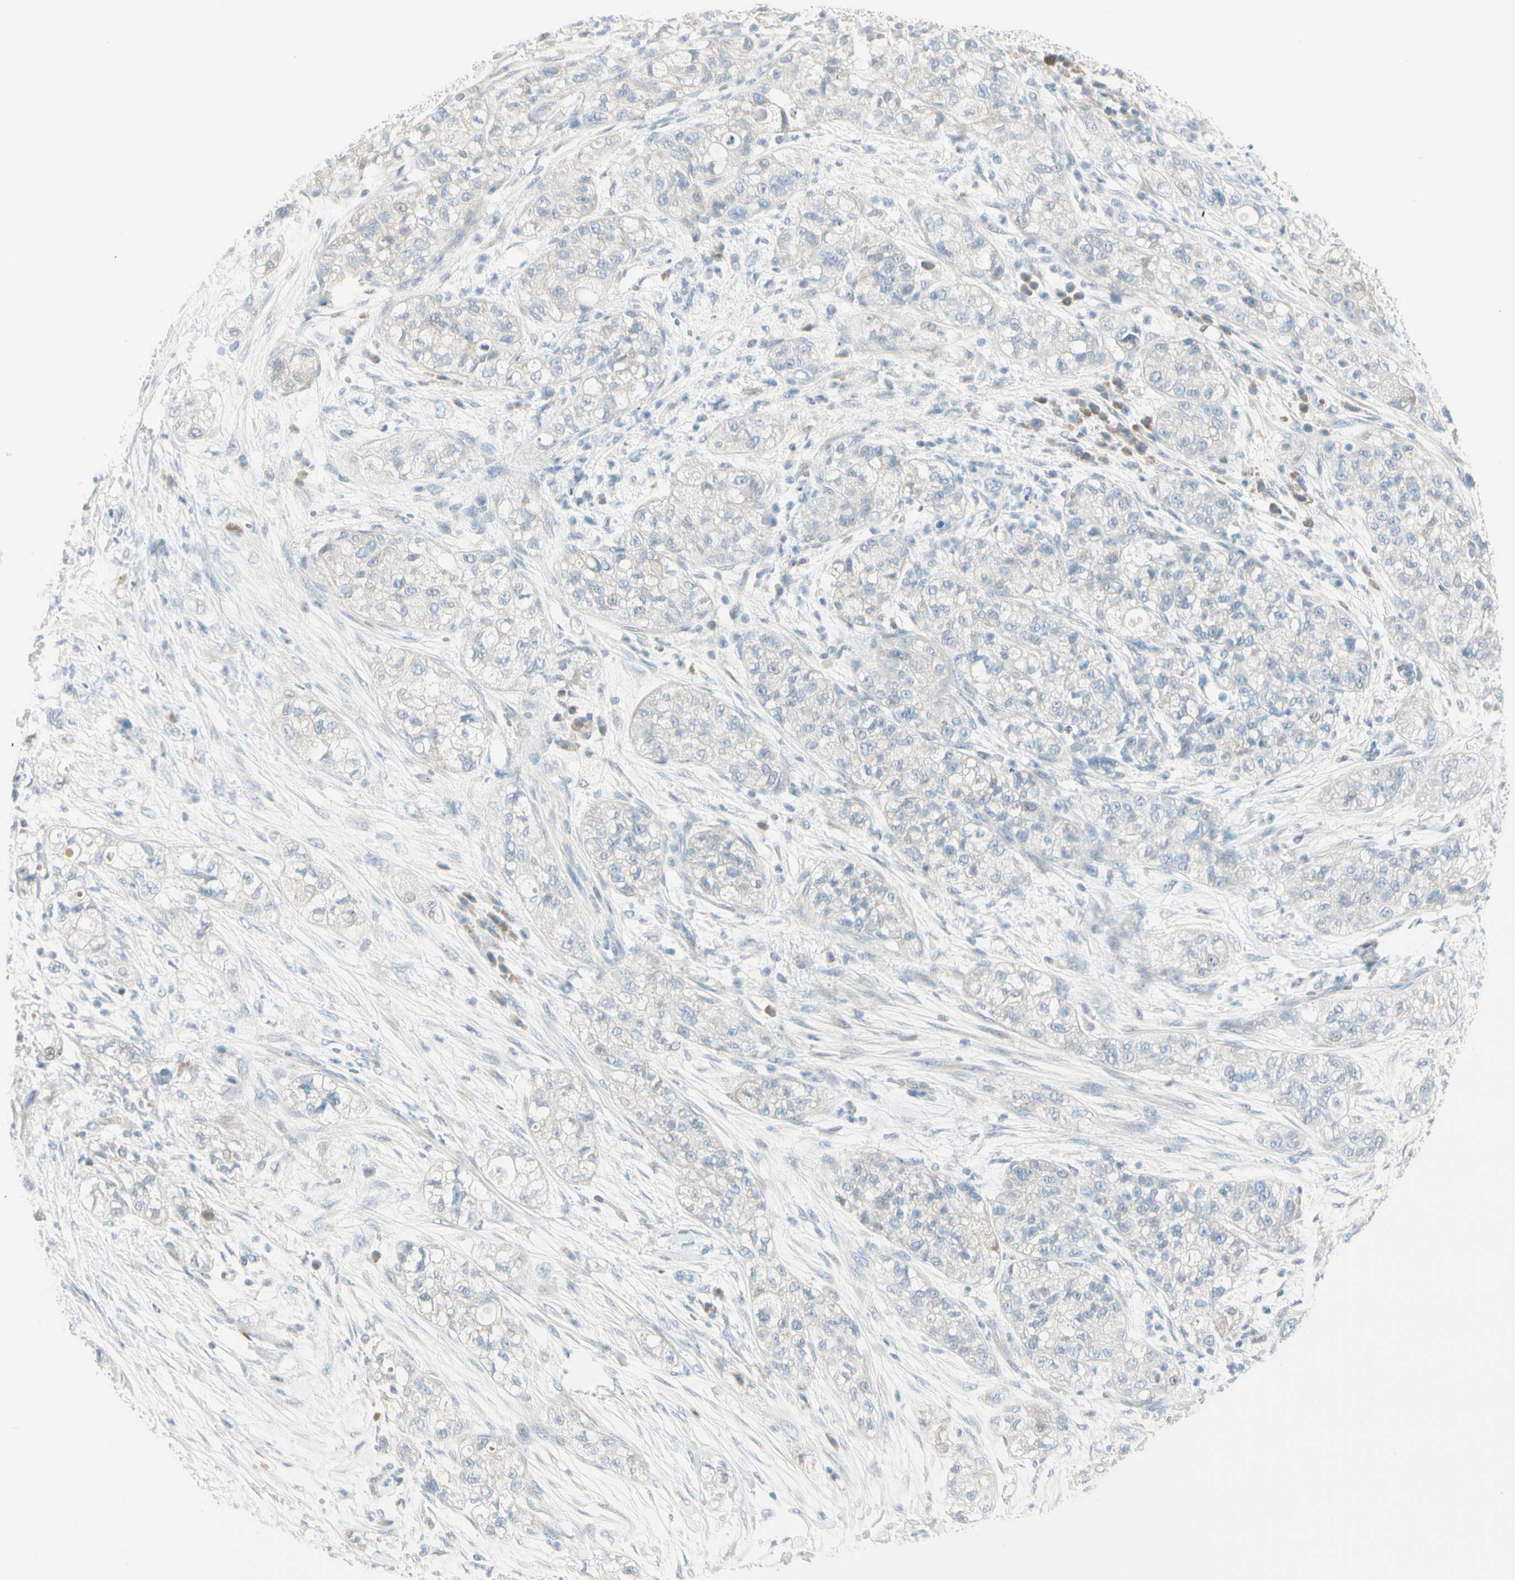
{"staining": {"intensity": "weak", "quantity": "<25%", "location": "cytoplasmic/membranous"}, "tissue": "pancreatic cancer", "cell_type": "Tumor cells", "image_type": "cancer", "snomed": [{"axis": "morphology", "description": "Adenocarcinoma, NOS"}, {"axis": "topography", "description": "Pancreas"}], "caption": "Image shows no protein staining in tumor cells of pancreatic cancer tissue. The staining is performed using DAB (3,3'-diaminobenzidine) brown chromogen with nuclei counter-stained in using hematoxylin.", "gene": "SLC6A15", "patient": {"sex": "female", "age": 78}}